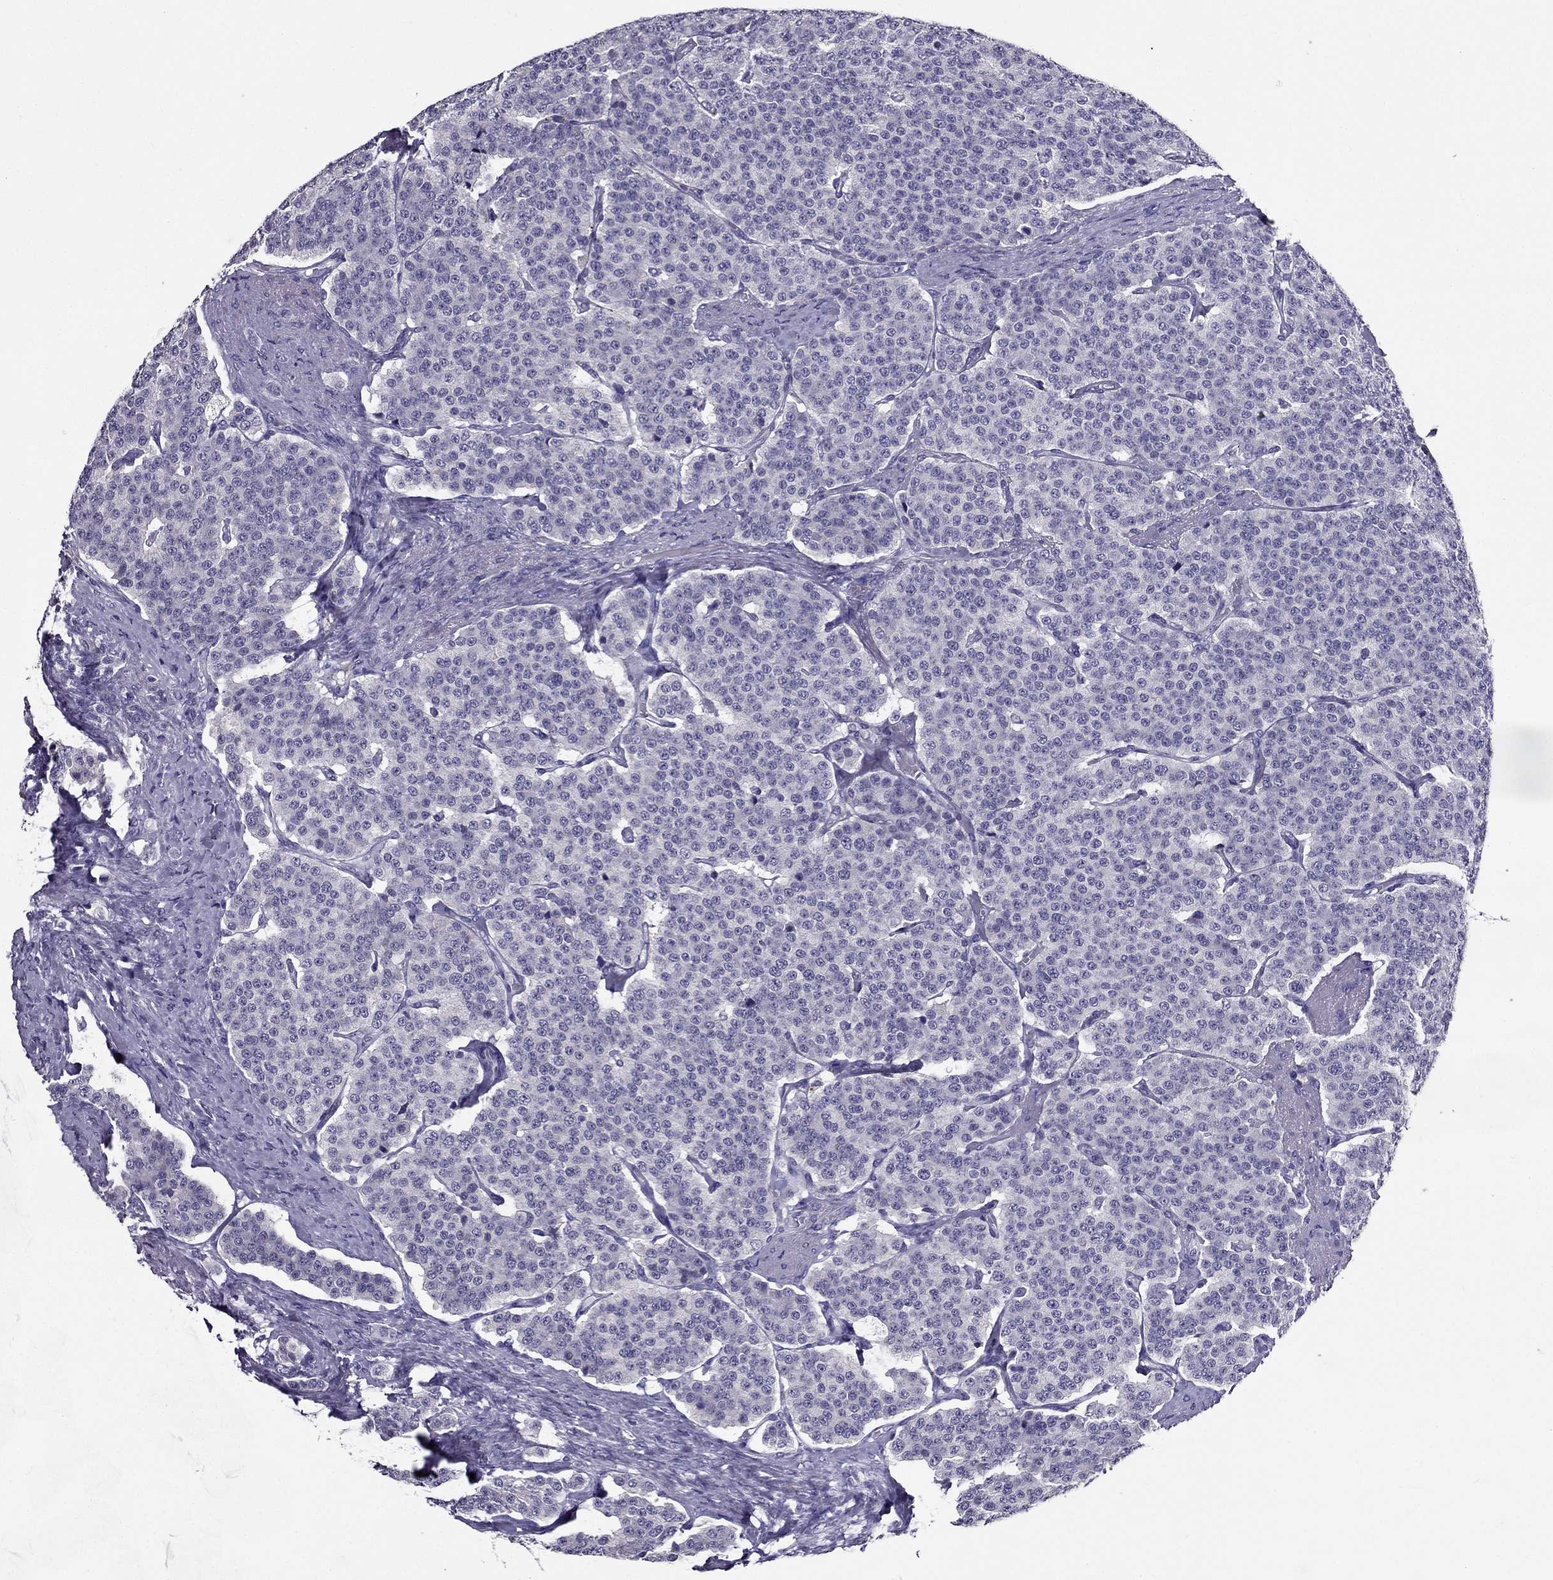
{"staining": {"intensity": "negative", "quantity": "none", "location": "none"}, "tissue": "carcinoid", "cell_type": "Tumor cells", "image_type": "cancer", "snomed": [{"axis": "morphology", "description": "Carcinoid, malignant, NOS"}, {"axis": "topography", "description": "Small intestine"}], "caption": "An image of carcinoid stained for a protein exhibits no brown staining in tumor cells.", "gene": "DUSP15", "patient": {"sex": "female", "age": 58}}